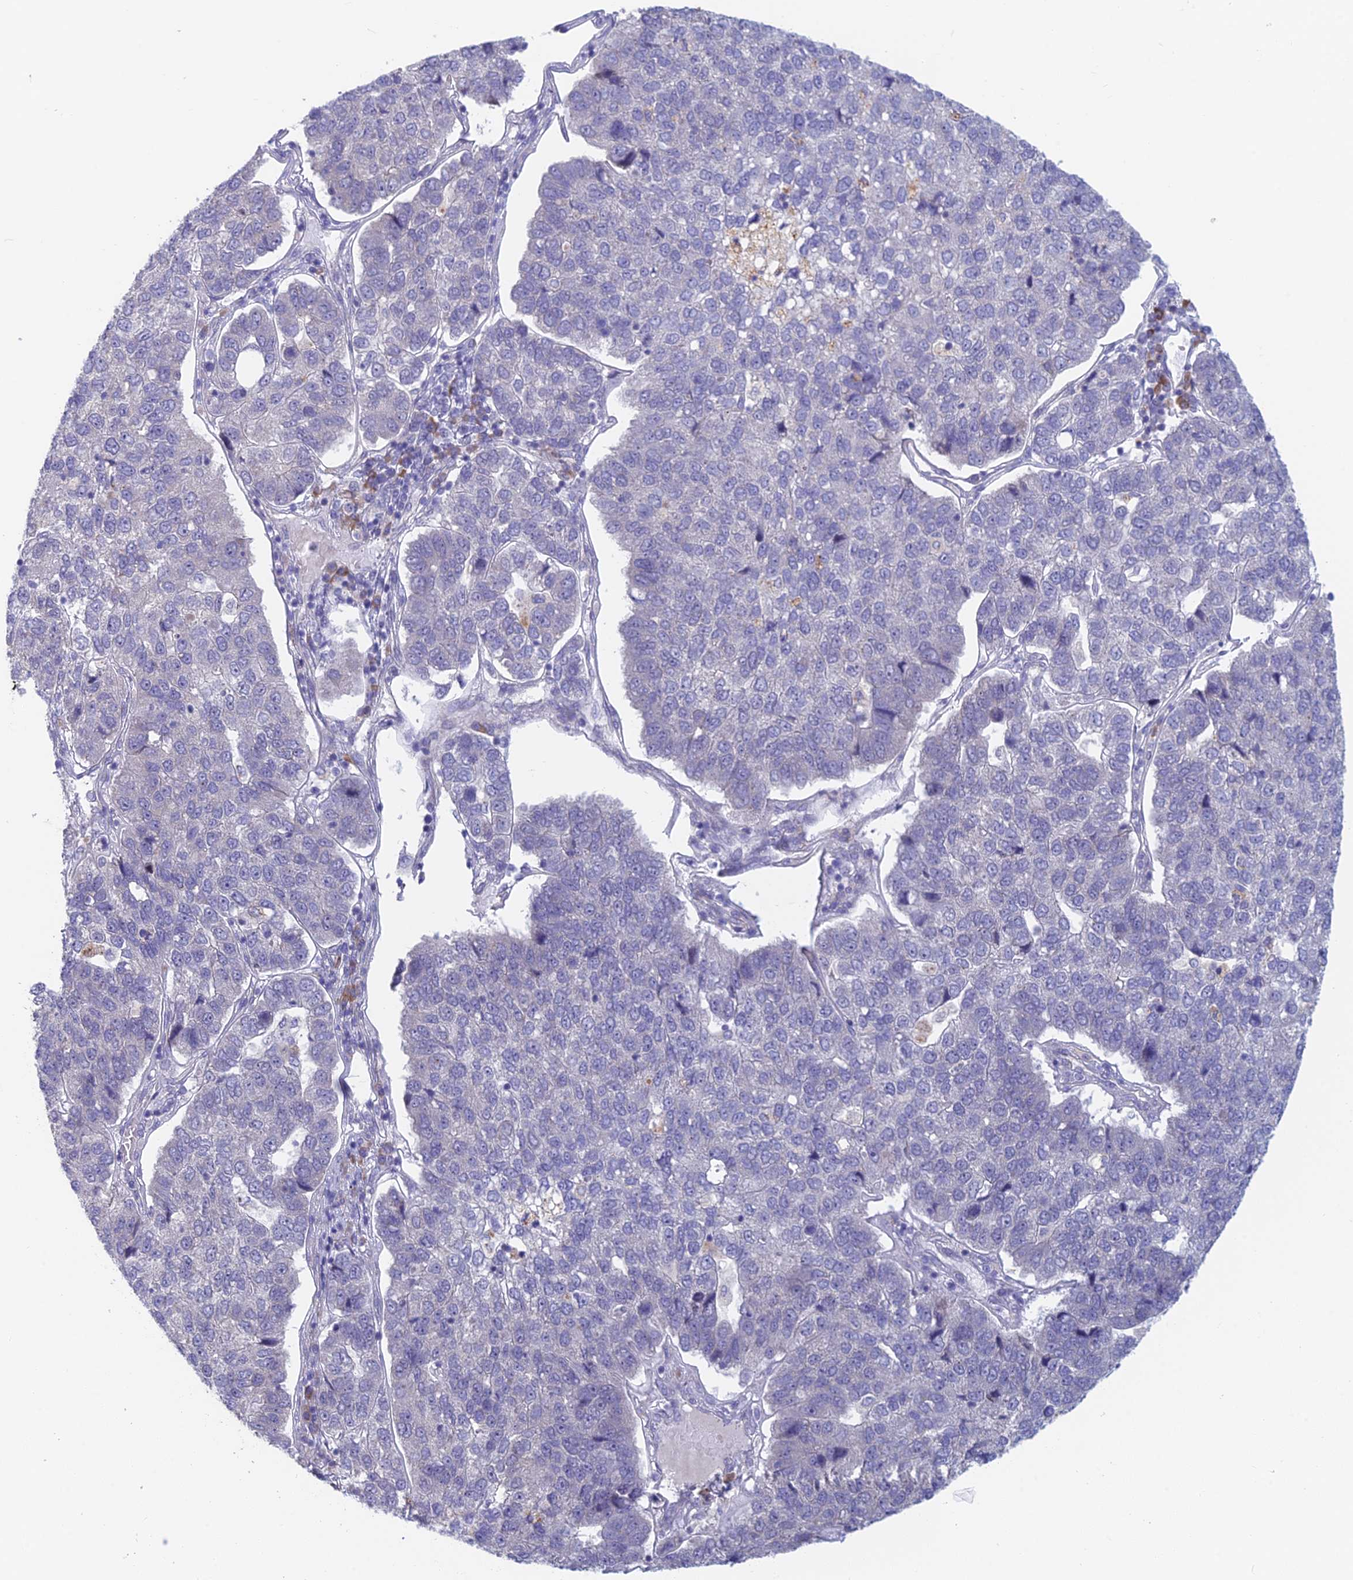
{"staining": {"intensity": "negative", "quantity": "none", "location": "none"}, "tissue": "pancreatic cancer", "cell_type": "Tumor cells", "image_type": "cancer", "snomed": [{"axis": "morphology", "description": "Adenocarcinoma, NOS"}, {"axis": "topography", "description": "Pancreas"}], "caption": "The immunohistochemistry micrograph has no significant positivity in tumor cells of pancreatic cancer (adenocarcinoma) tissue.", "gene": "PPP1R26", "patient": {"sex": "female", "age": 61}}